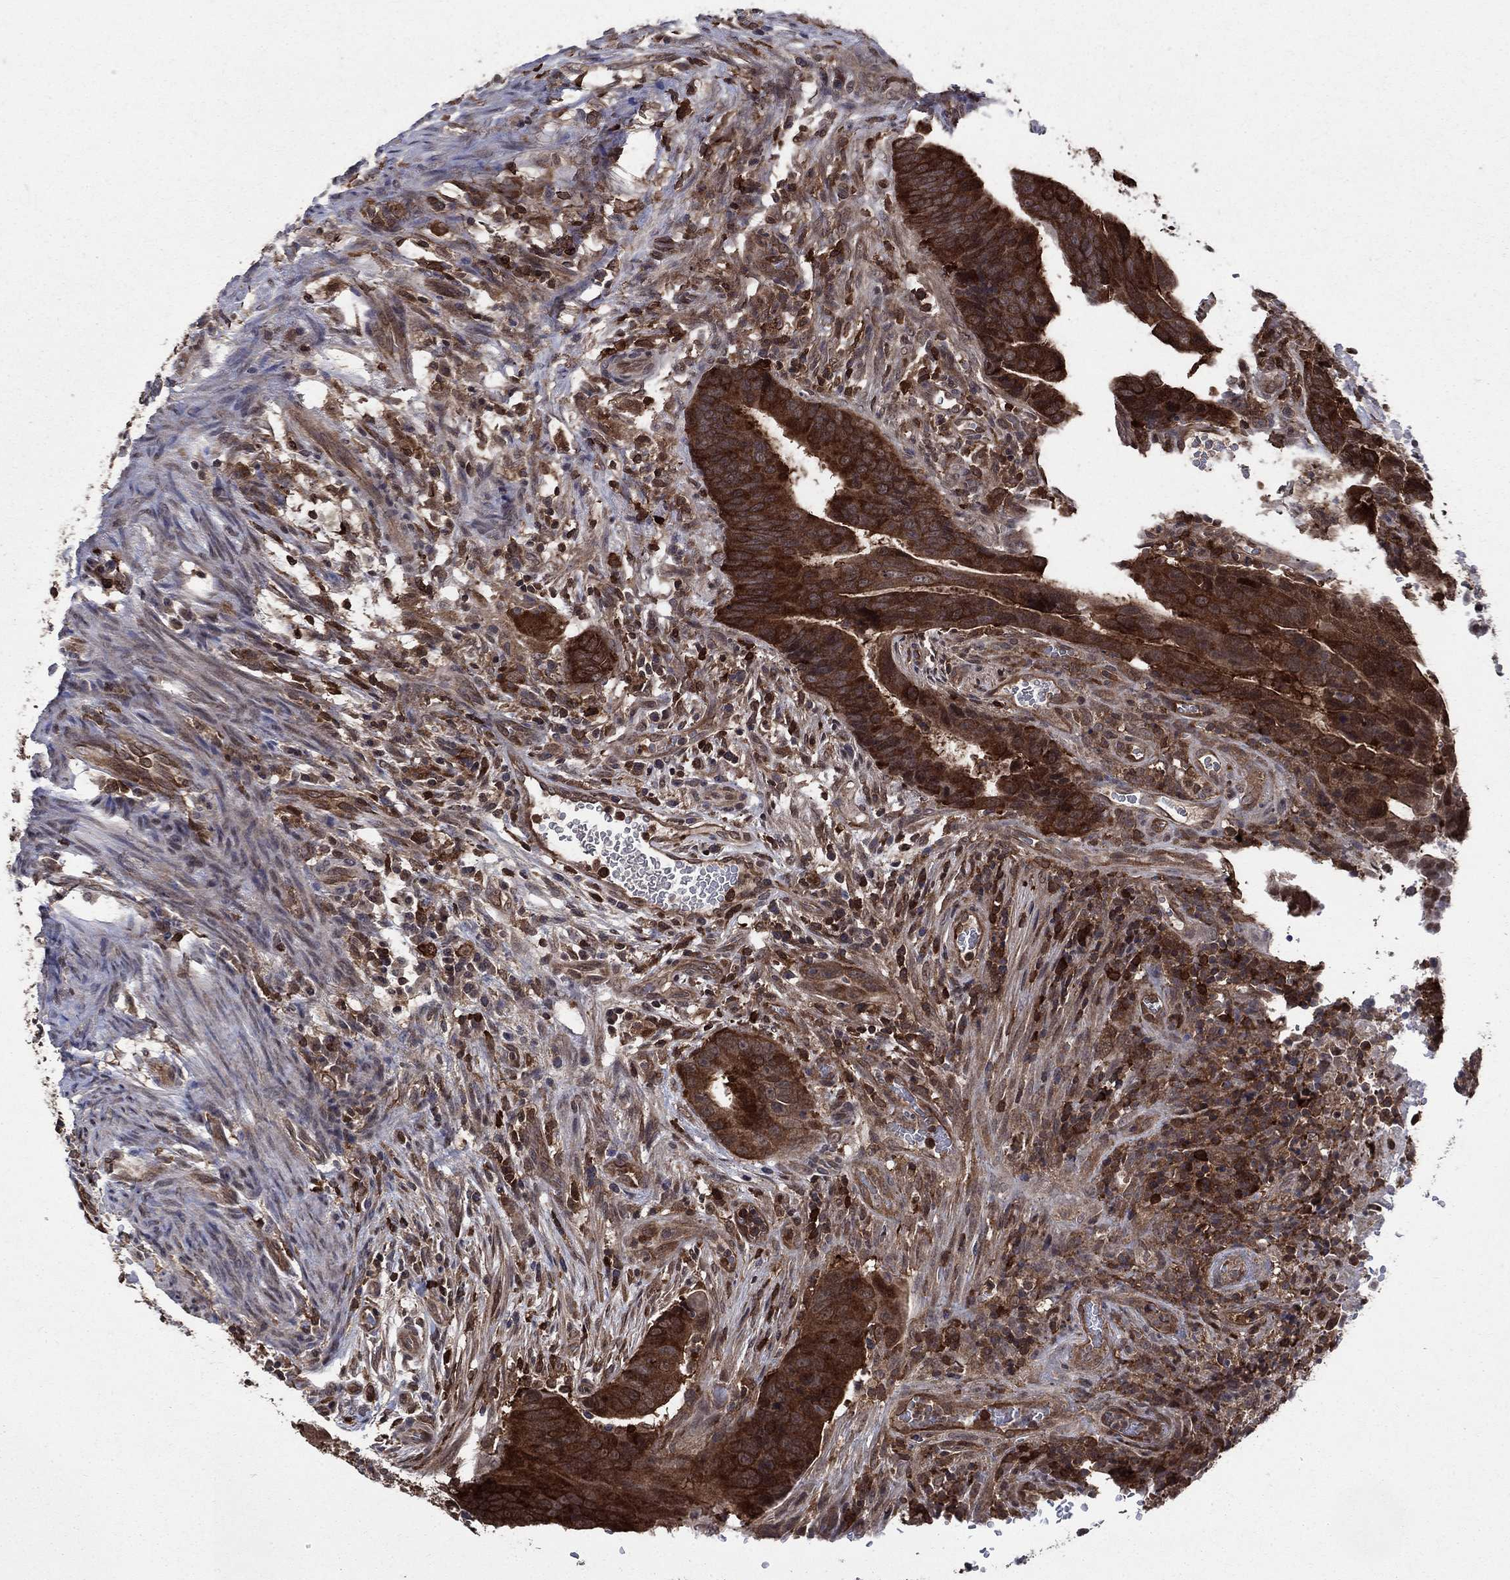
{"staining": {"intensity": "strong", "quantity": ">75%", "location": "cytoplasmic/membranous"}, "tissue": "colorectal cancer", "cell_type": "Tumor cells", "image_type": "cancer", "snomed": [{"axis": "morphology", "description": "Adenocarcinoma, NOS"}, {"axis": "topography", "description": "Colon"}], "caption": "Immunohistochemistry image of human adenocarcinoma (colorectal) stained for a protein (brown), which reveals high levels of strong cytoplasmic/membranous positivity in about >75% of tumor cells.", "gene": "CACYBP", "patient": {"sex": "female", "age": 56}}